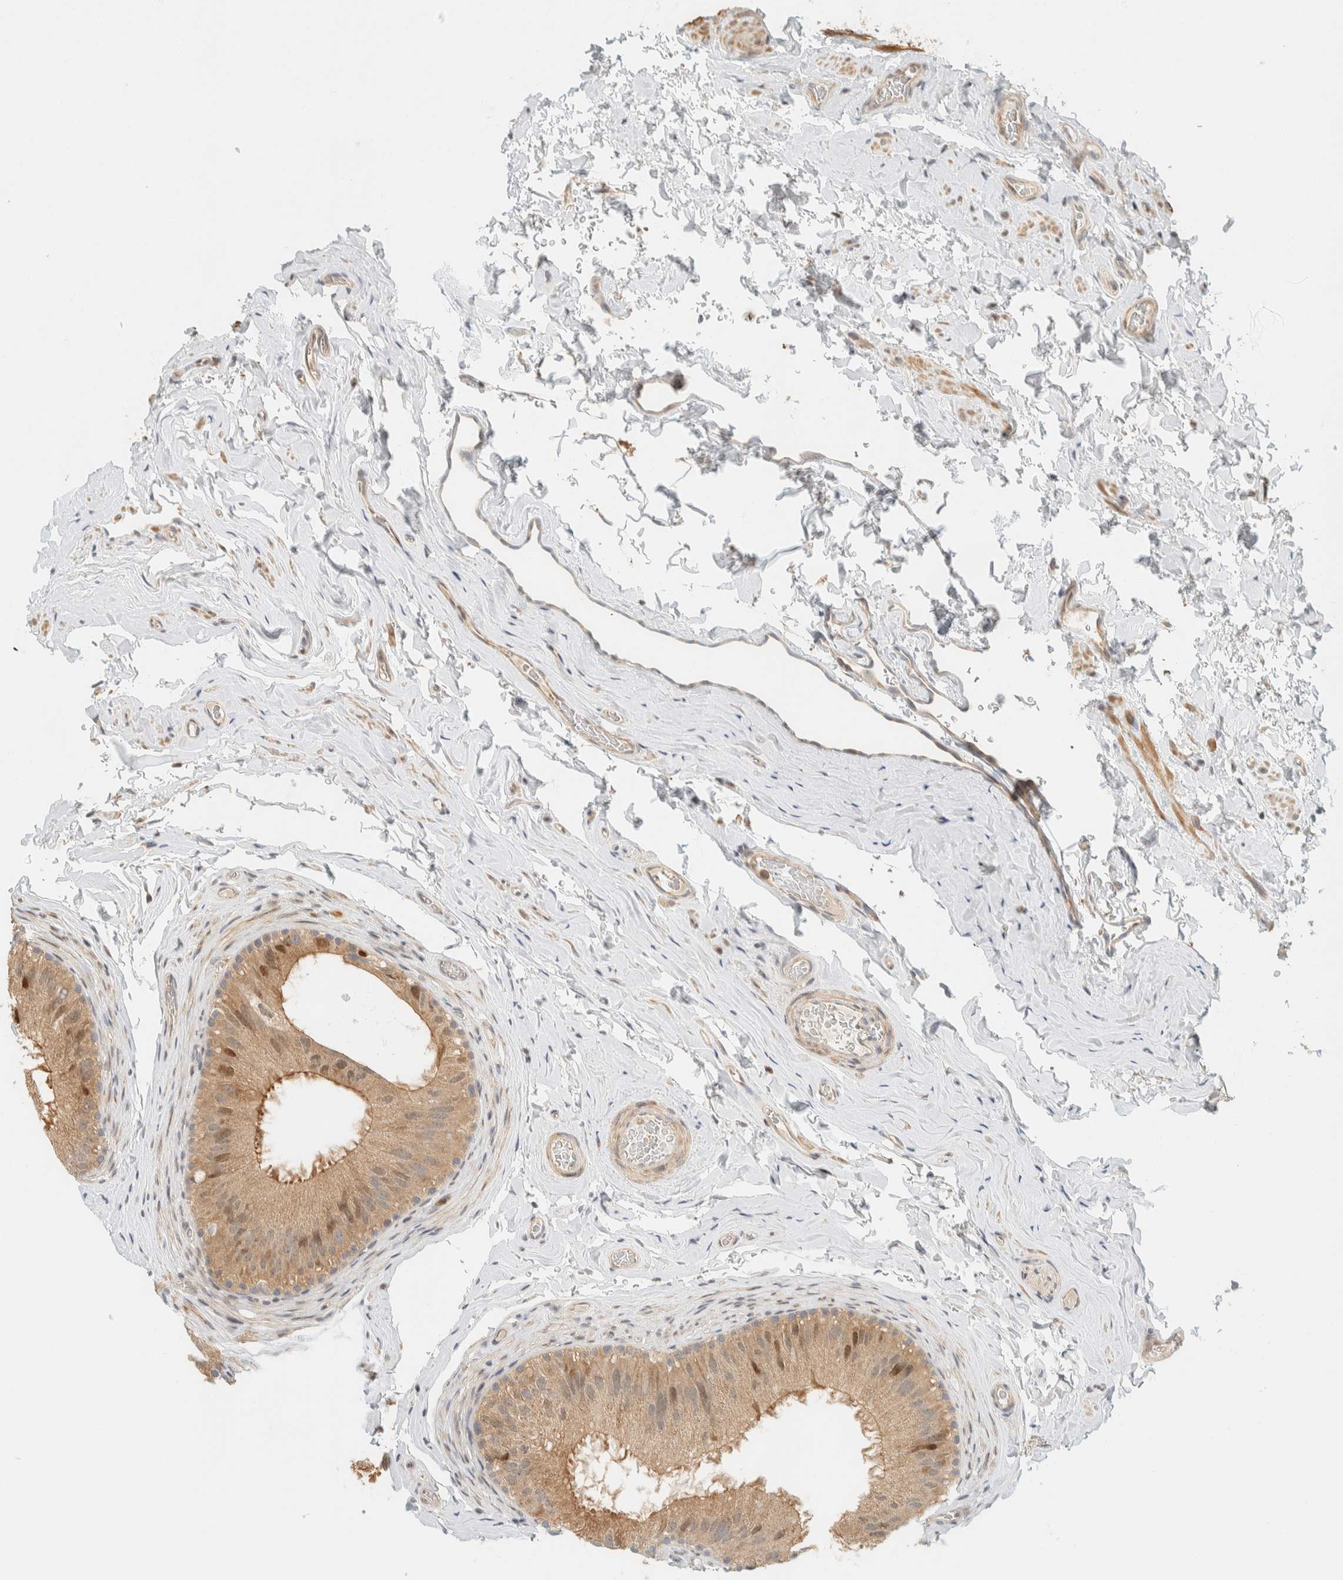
{"staining": {"intensity": "moderate", "quantity": ">75%", "location": "cytoplasmic/membranous,nuclear"}, "tissue": "epididymis", "cell_type": "Glandular cells", "image_type": "normal", "snomed": [{"axis": "morphology", "description": "Normal tissue, NOS"}, {"axis": "topography", "description": "Vascular tissue"}, {"axis": "topography", "description": "Epididymis"}], "caption": "A micrograph of epididymis stained for a protein displays moderate cytoplasmic/membranous,nuclear brown staining in glandular cells. Using DAB (3,3'-diaminobenzidine) (brown) and hematoxylin (blue) stains, captured at high magnification using brightfield microscopy.", "gene": "ARFGEF1", "patient": {"sex": "male", "age": 49}}